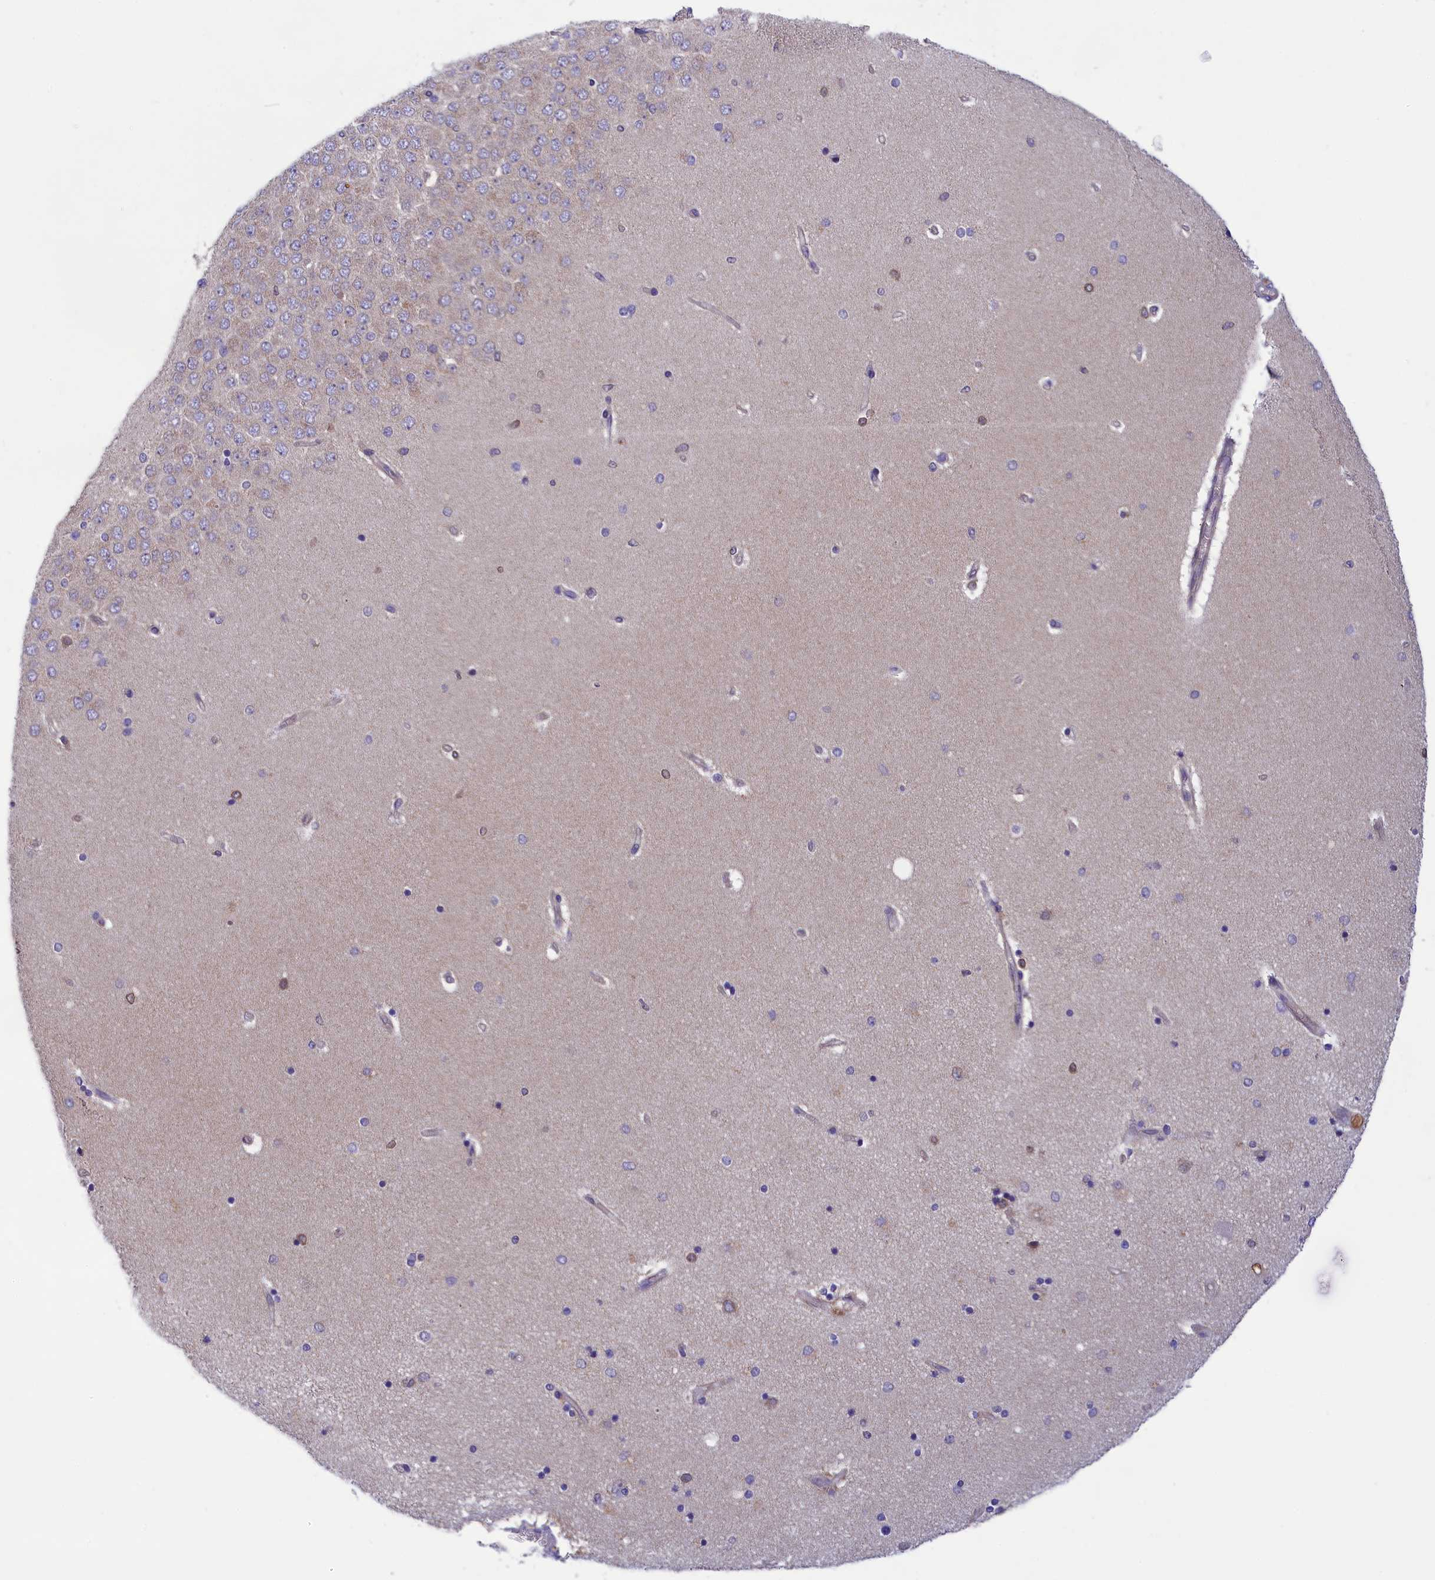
{"staining": {"intensity": "moderate", "quantity": "<25%", "location": "nuclear"}, "tissue": "hippocampus", "cell_type": "Glial cells", "image_type": "normal", "snomed": [{"axis": "morphology", "description": "Normal tissue, NOS"}, {"axis": "topography", "description": "Hippocampus"}], "caption": "The image demonstrates a brown stain indicating the presence of a protein in the nuclear of glial cells in hippocampus.", "gene": "PKHD1L1", "patient": {"sex": "female", "age": 54}}